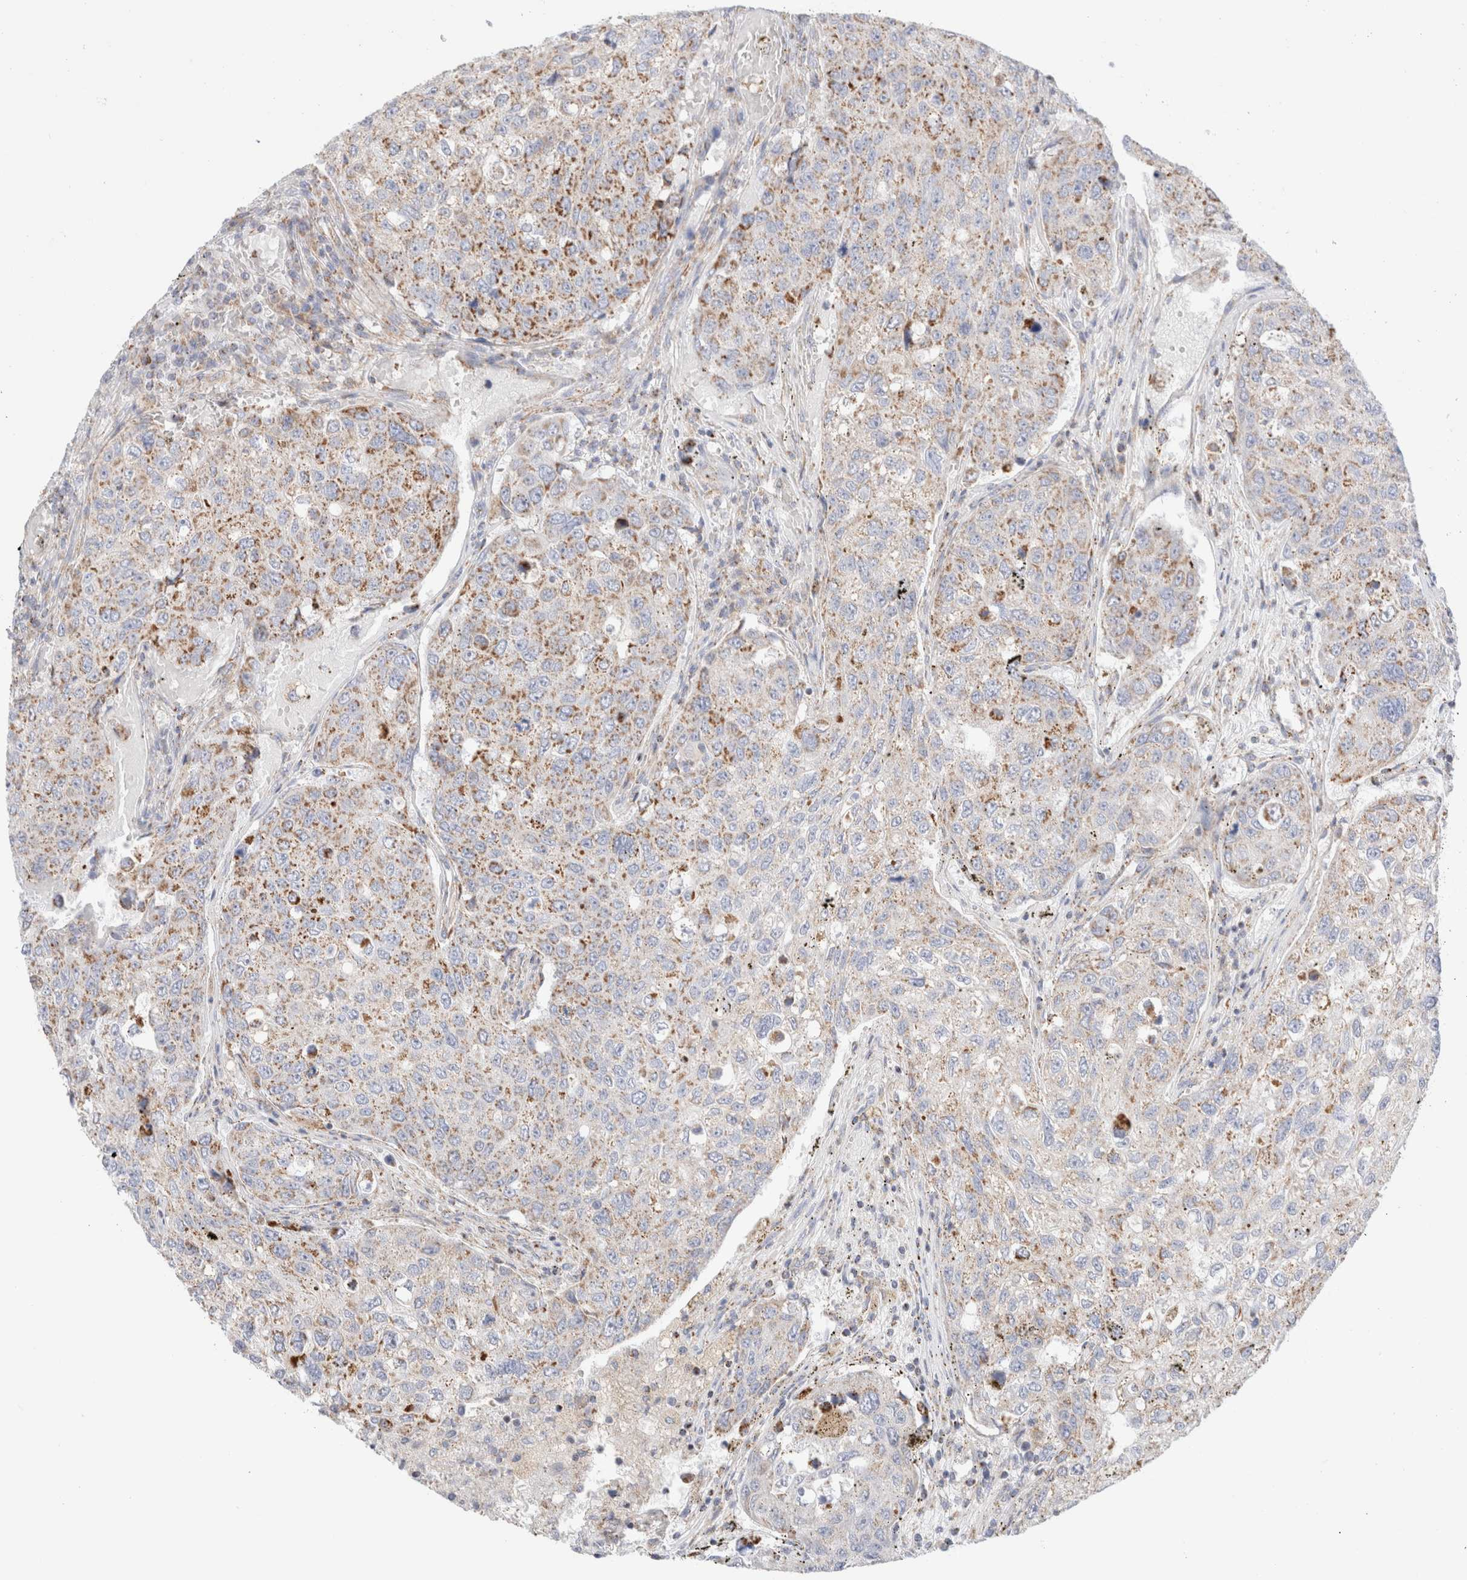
{"staining": {"intensity": "moderate", "quantity": ">75%", "location": "cytoplasmic/membranous"}, "tissue": "urothelial cancer", "cell_type": "Tumor cells", "image_type": "cancer", "snomed": [{"axis": "morphology", "description": "Urothelial carcinoma, High grade"}, {"axis": "topography", "description": "Lymph node"}, {"axis": "topography", "description": "Urinary bladder"}], "caption": "A brown stain labels moderate cytoplasmic/membranous staining of a protein in urothelial carcinoma (high-grade) tumor cells. (IHC, brightfield microscopy, high magnification).", "gene": "ATP6V1C1", "patient": {"sex": "male", "age": 51}}